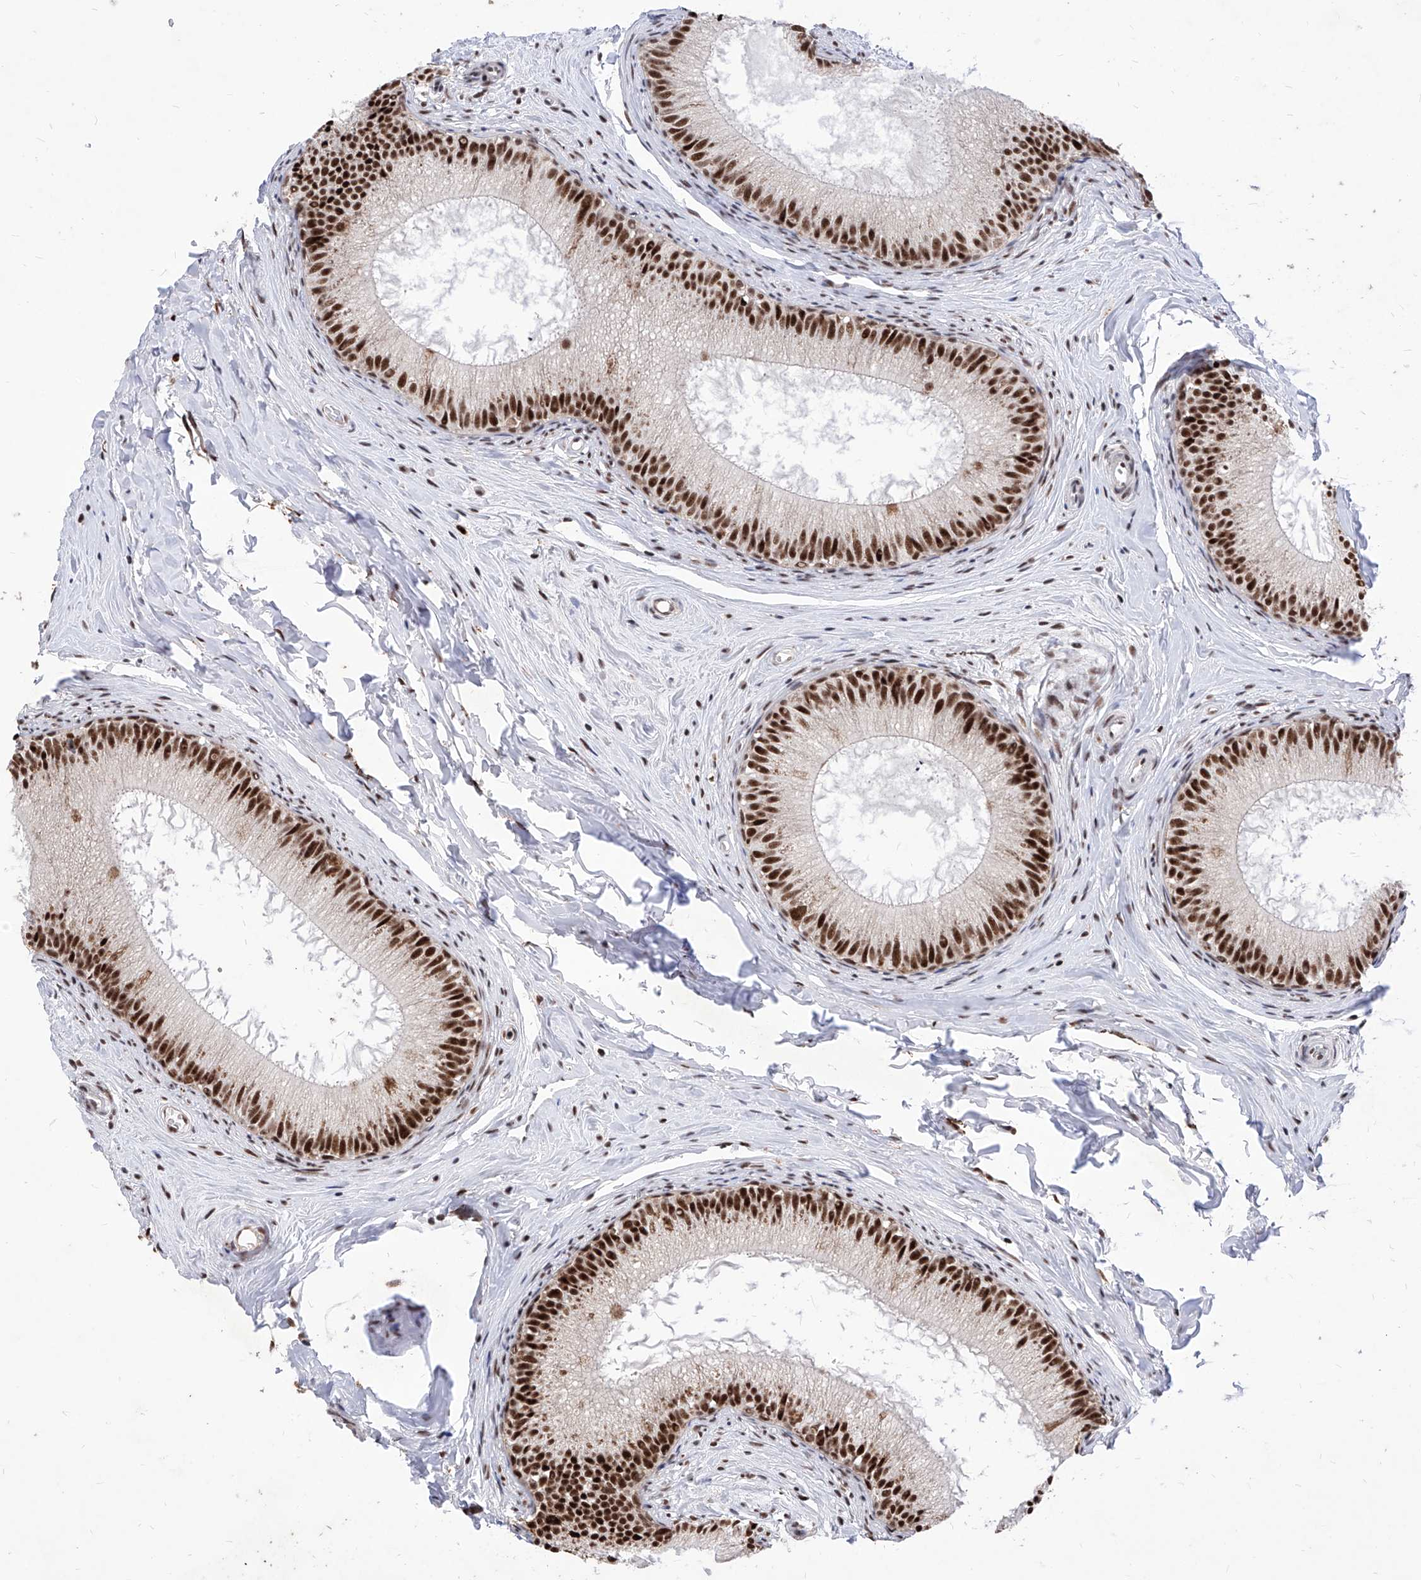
{"staining": {"intensity": "strong", "quantity": ">75%", "location": "nuclear"}, "tissue": "epididymis", "cell_type": "Glandular cells", "image_type": "normal", "snomed": [{"axis": "morphology", "description": "Normal tissue, NOS"}, {"axis": "topography", "description": "Epididymis"}], "caption": "Immunohistochemical staining of benign human epididymis displays strong nuclear protein expression in approximately >75% of glandular cells. (Stains: DAB (3,3'-diaminobenzidine) in brown, nuclei in blue, Microscopy: brightfield microscopy at high magnification).", "gene": "PHF5A", "patient": {"sex": "male", "age": 34}}